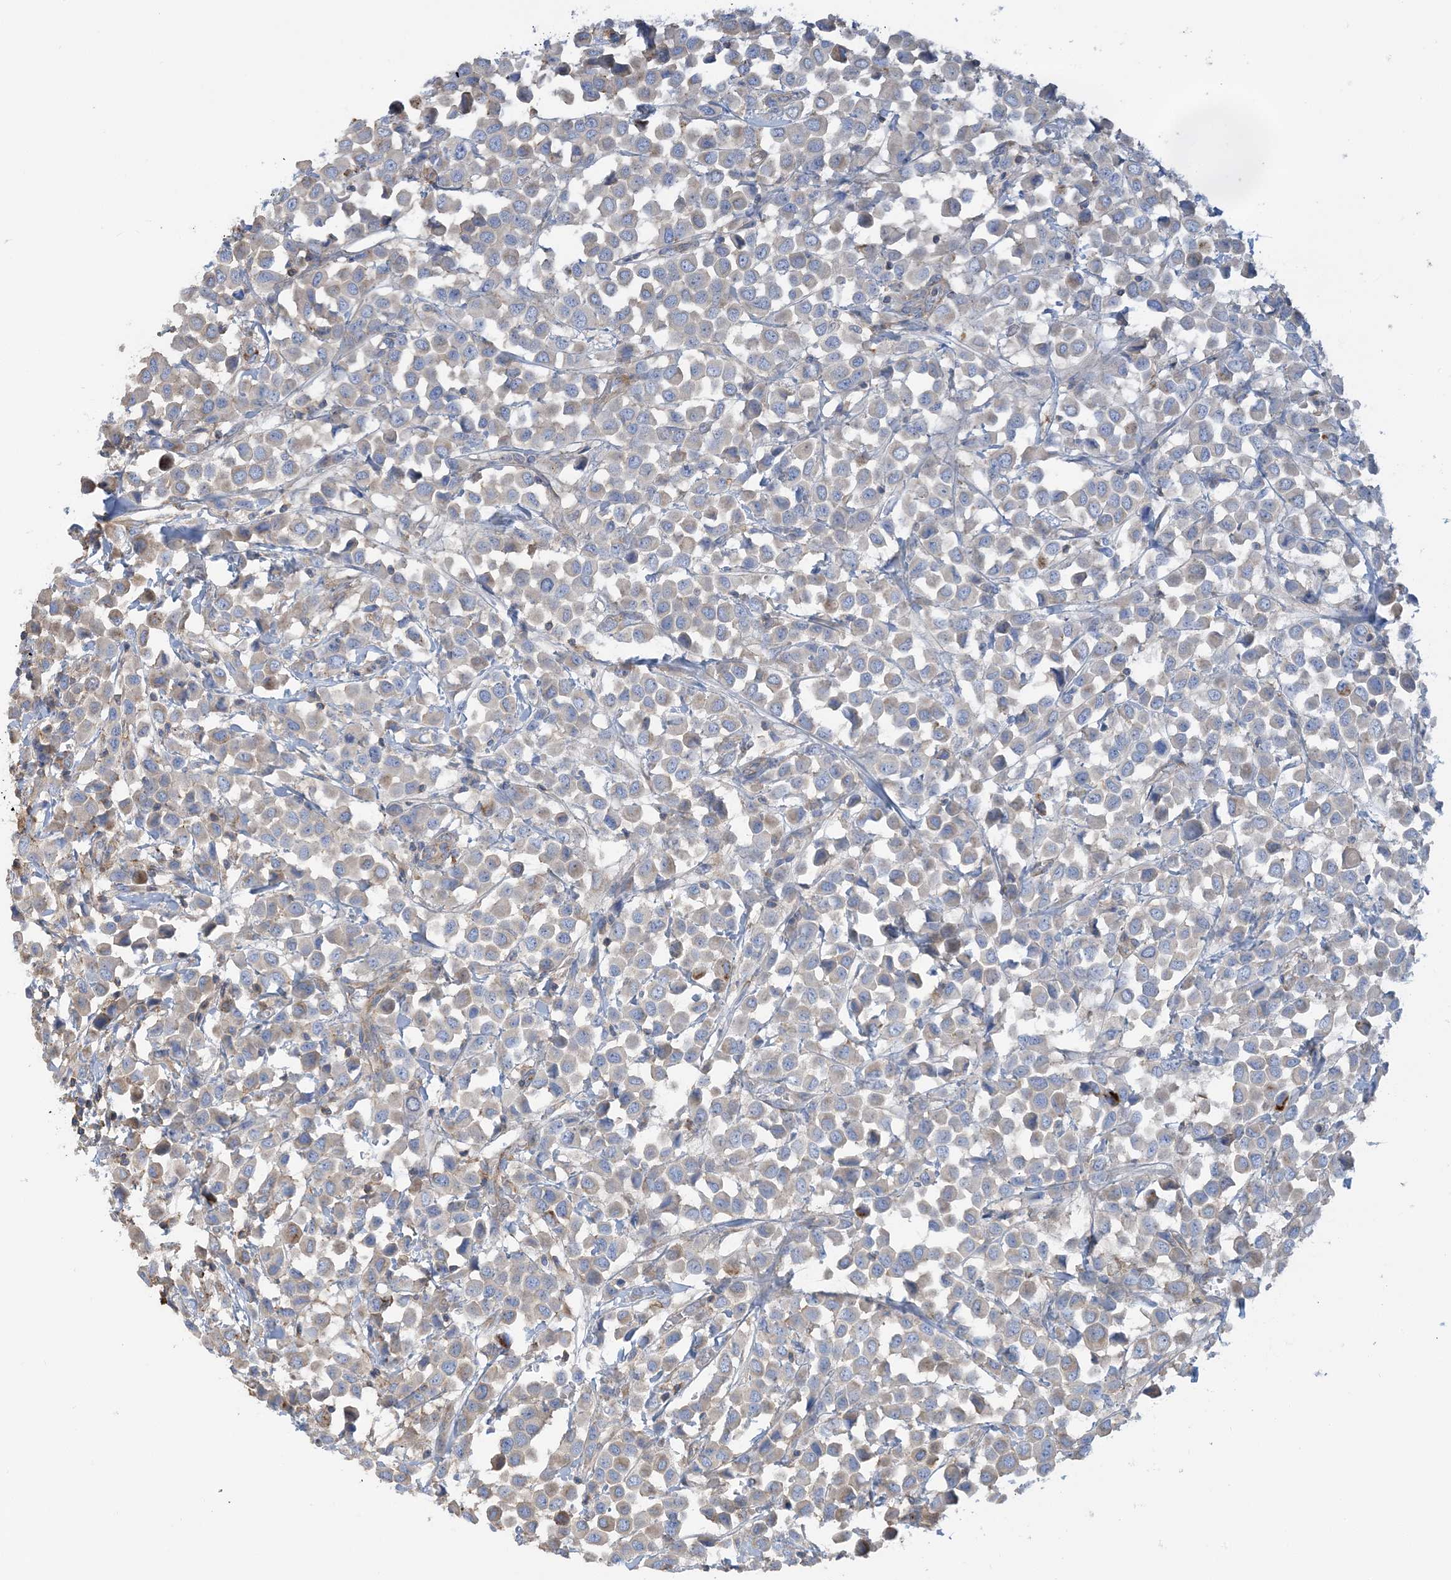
{"staining": {"intensity": "weak", "quantity": "<25%", "location": "cytoplasmic/membranous"}, "tissue": "breast cancer", "cell_type": "Tumor cells", "image_type": "cancer", "snomed": [{"axis": "morphology", "description": "Duct carcinoma"}, {"axis": "topography", "description": "Breast"}], "caption": "The immunohistochemistry histopathology image has no significant expression in tumor cells of breast invasive ductal carcinoma tissue.", "gene": "CALHM5", "patient": {"sex": "female", "age": 61}}